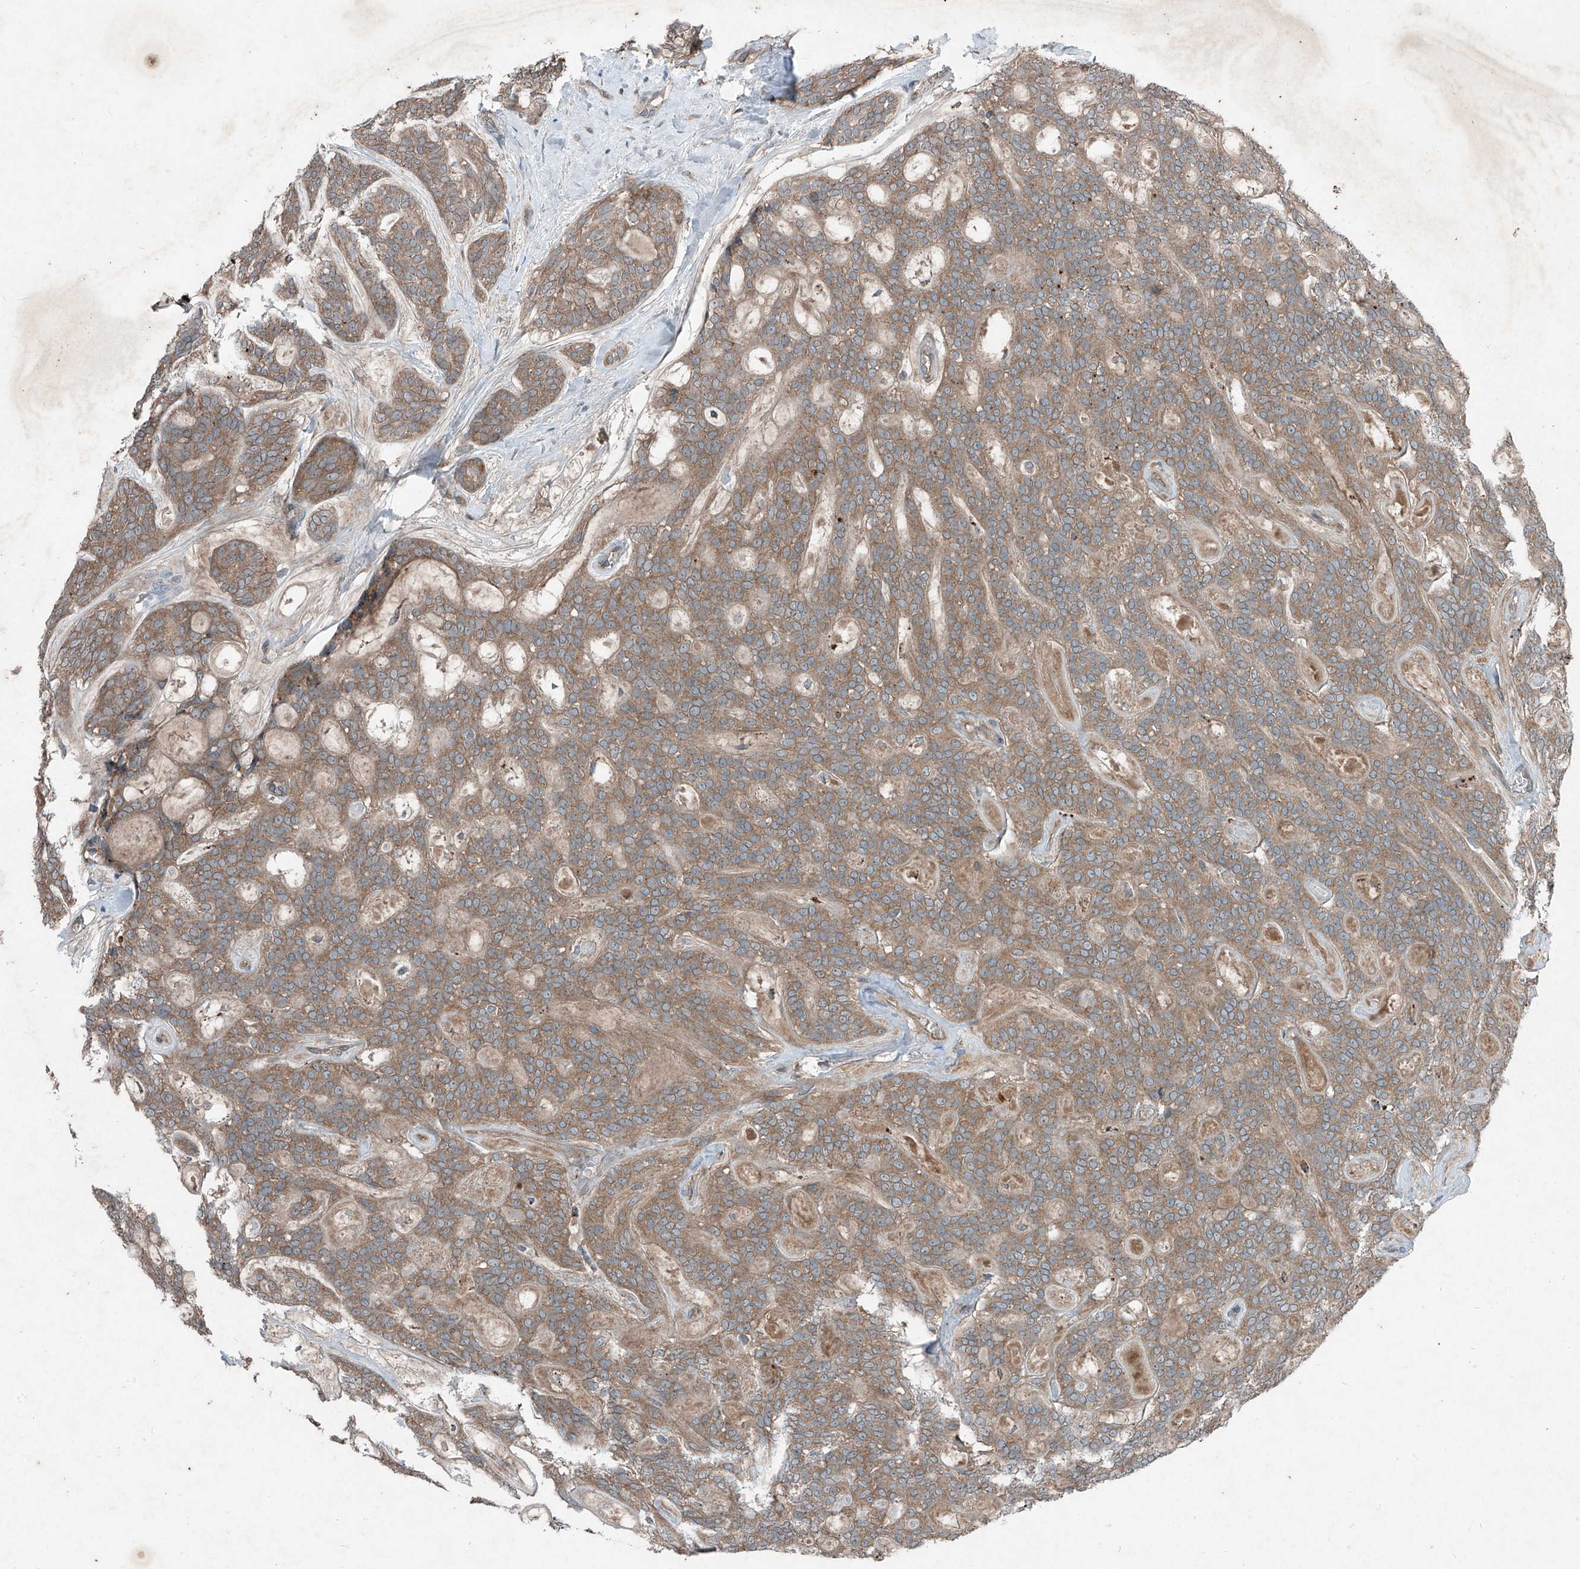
{"staining": {"intensity": "moderate", "quantity": ">75%", "location": "cytoplasmic/membranous"}, "tissue": "head and neck cancer", "cell_type": "Tumor cells", "image_type": "cancer", "snomed": [{"axis": "morphology", "description": "Adenocarcinoma, NOS"}, {"axis": "topography", "description": "Head-Neck"}], "caption": "Head and neck cancer stained for a protein shows moderate cytoplasmic/membranous positivity in tumor cells.", "gene": "FOXRED2", "patient": {"sex": "male", "age": 66}}